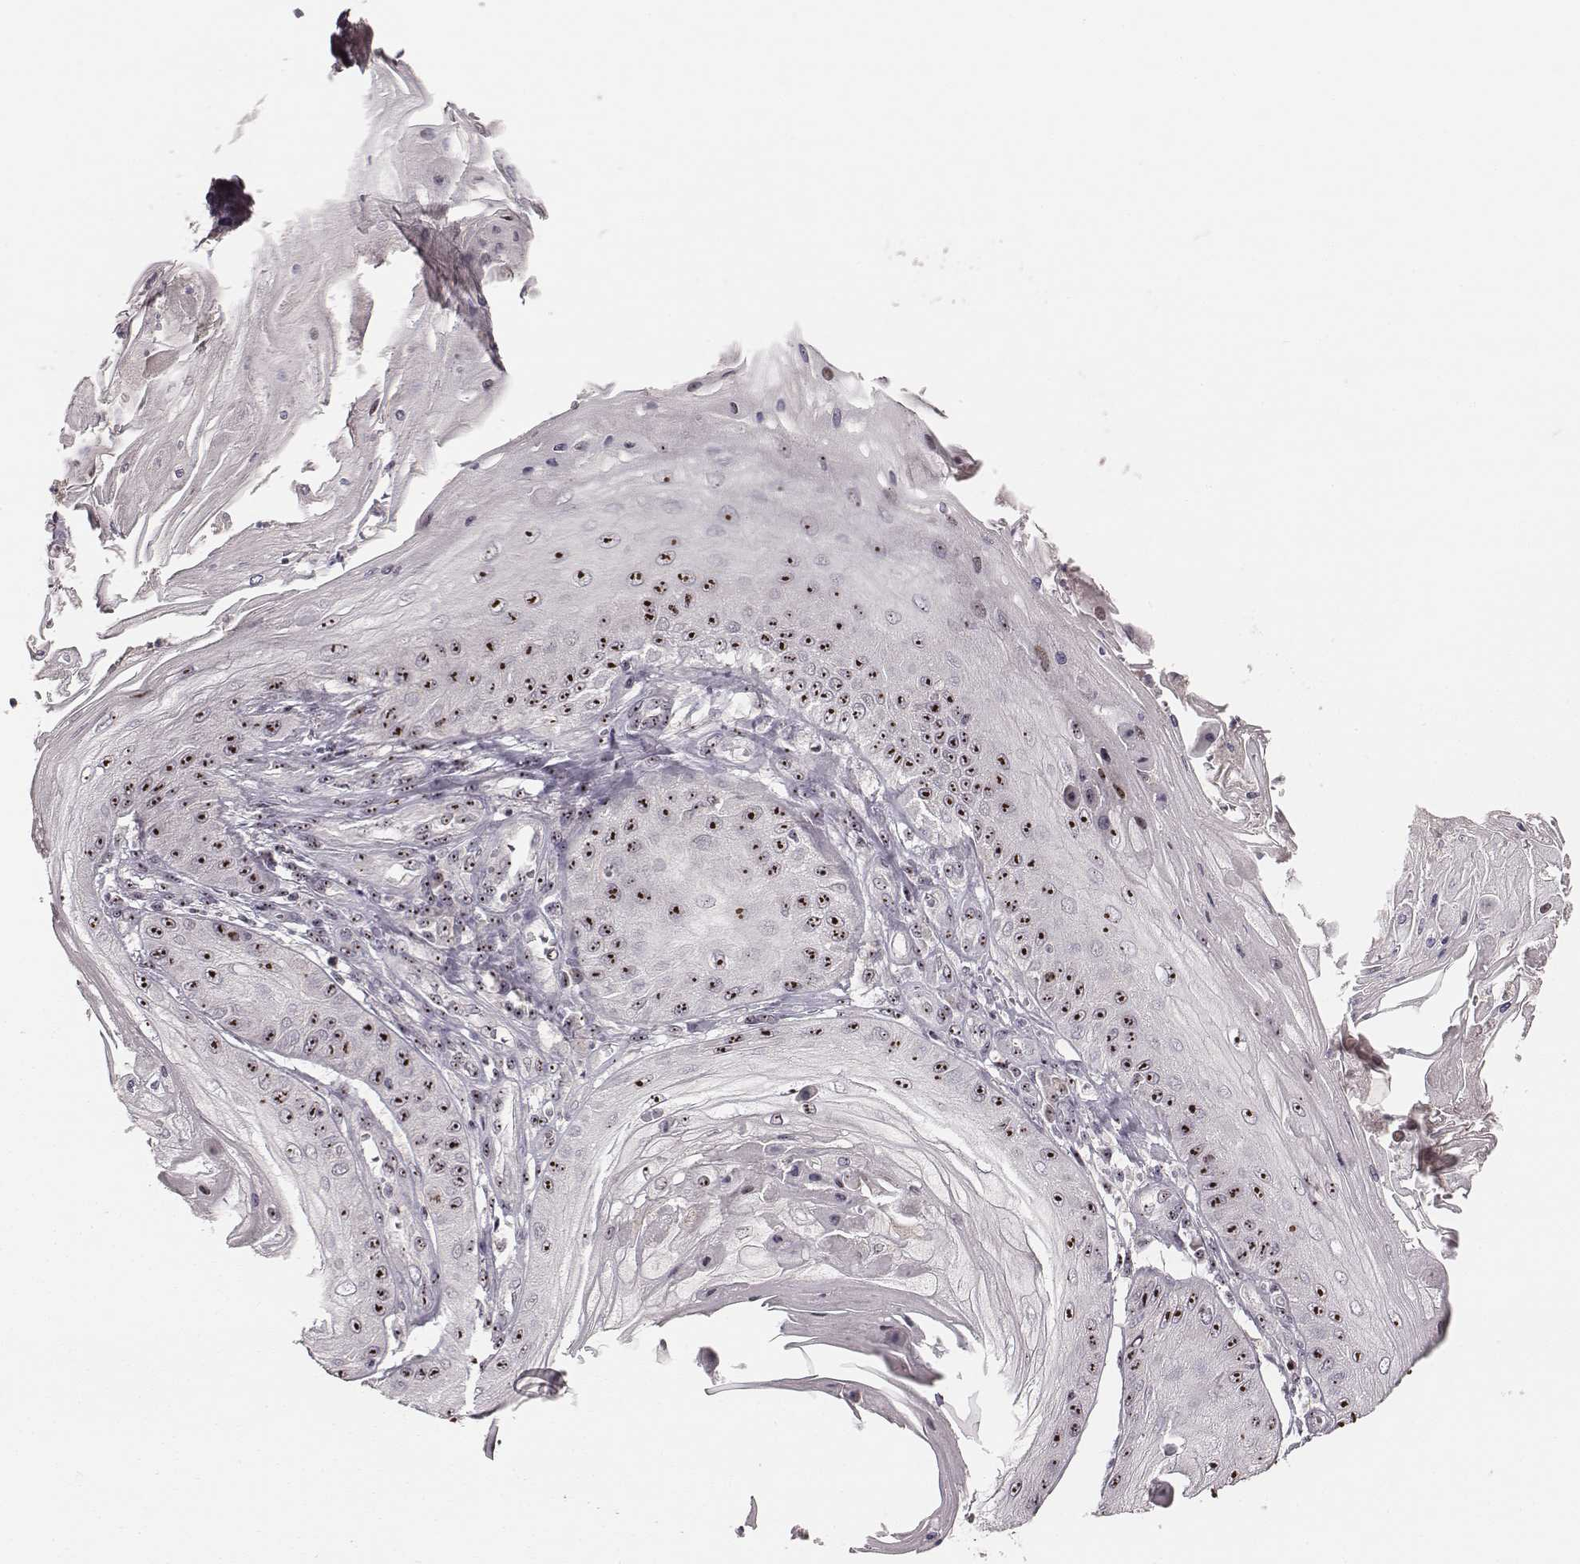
{"staining": {"intensity": "moderate", "quantity": ">75%", "location": "nuclear"}, "tissue": "skin cancer", "cell_type": "Tumor cells", "image_type": "cancer", "snomed": [{"axis": "morphology", "description": "Squamous cell carcinoma, NOS"}, {"axis": "topography", "description": "Skin"}], "caption": "The histopathology image reveals immunohistochemical staining of skin cancer. There is moderate nuclear expression is appreciated in approximately >75% of tumor cells.", "gene": "NOP56", "patient": {"sex": "male", "age": 70}}